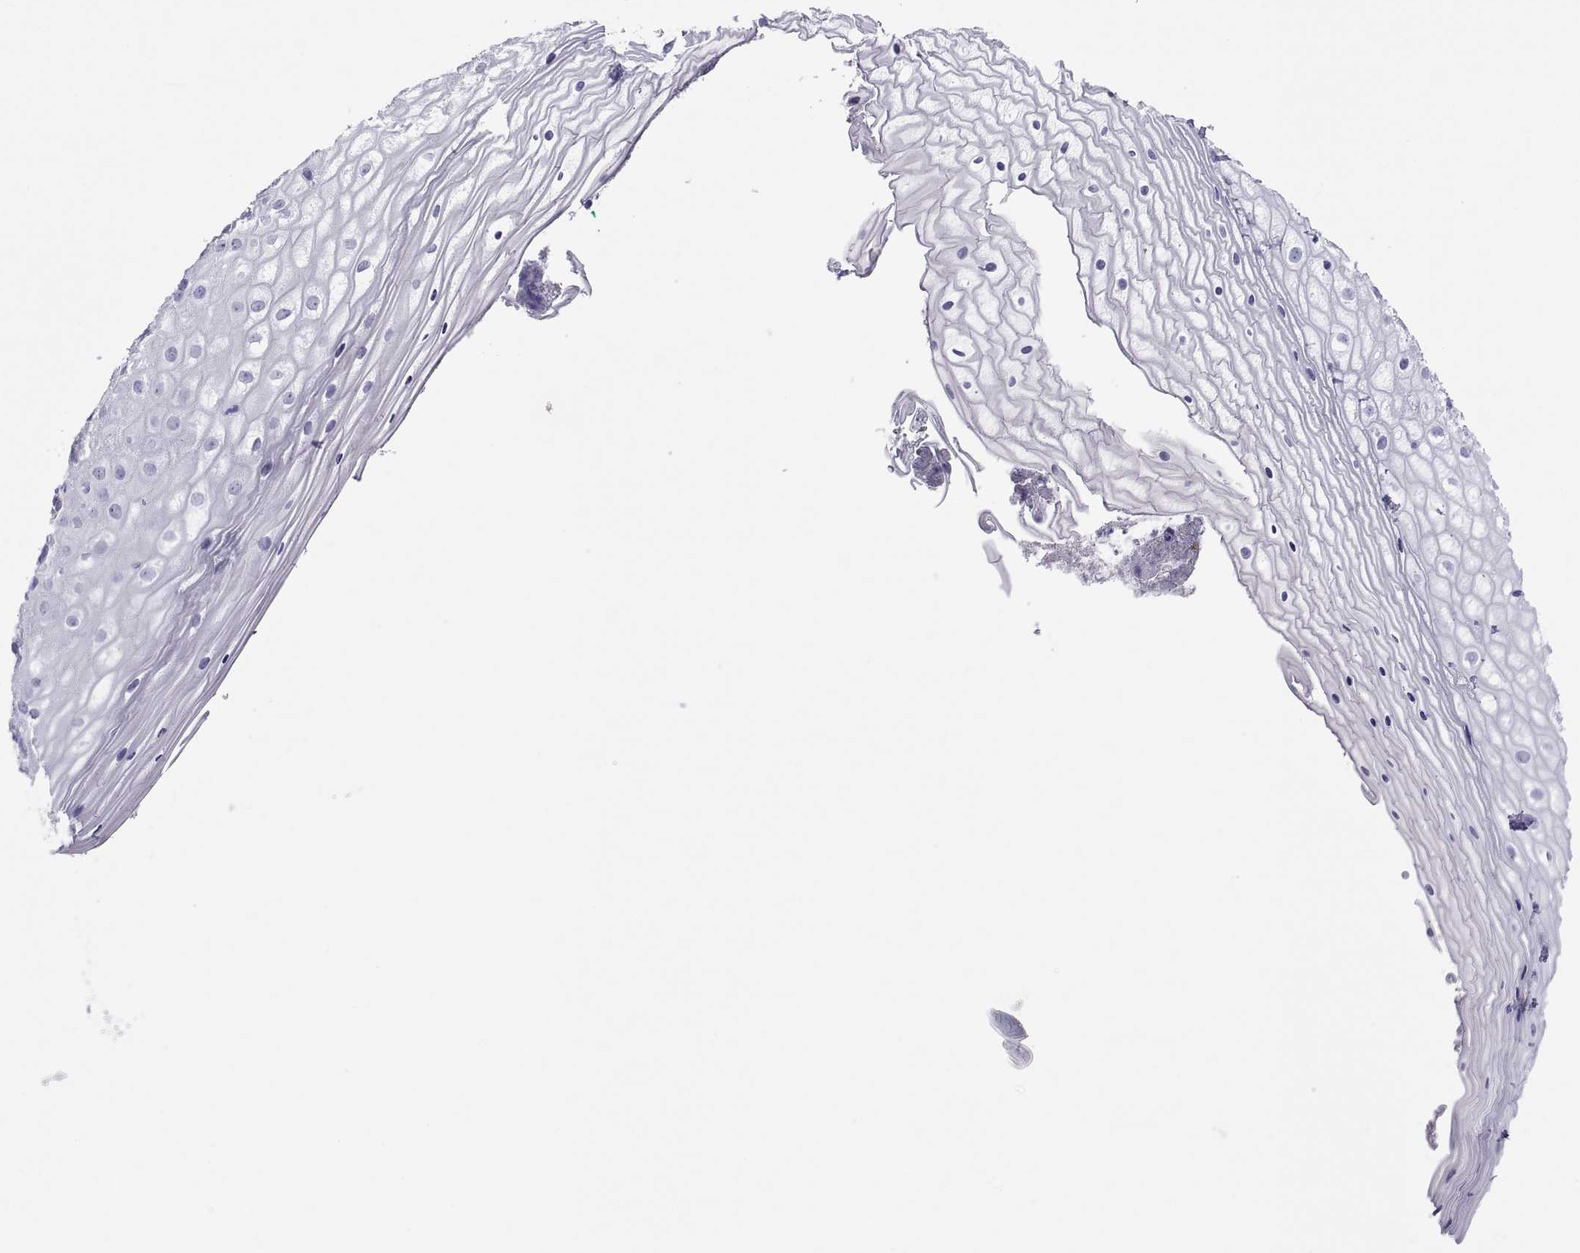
{"staining": {"intensity": "negative", "quantity": "none", "location": "none"}, "tissue": "vagina", "cell_type": "Squamous epithelial cells", "image_type": "normal", "snomed": [{"axis": "morphology", "description": "Normal tissue, NOS"}, {"axis": "topography", "description": "Vagina"}], "caption": "This is an immunohistochemistry photomicrograph of benign human vagina. There is no positivity in squamous epithelial cells.", "gene": "RNASE12", "patient": {"sex": "female", "age": 47}}